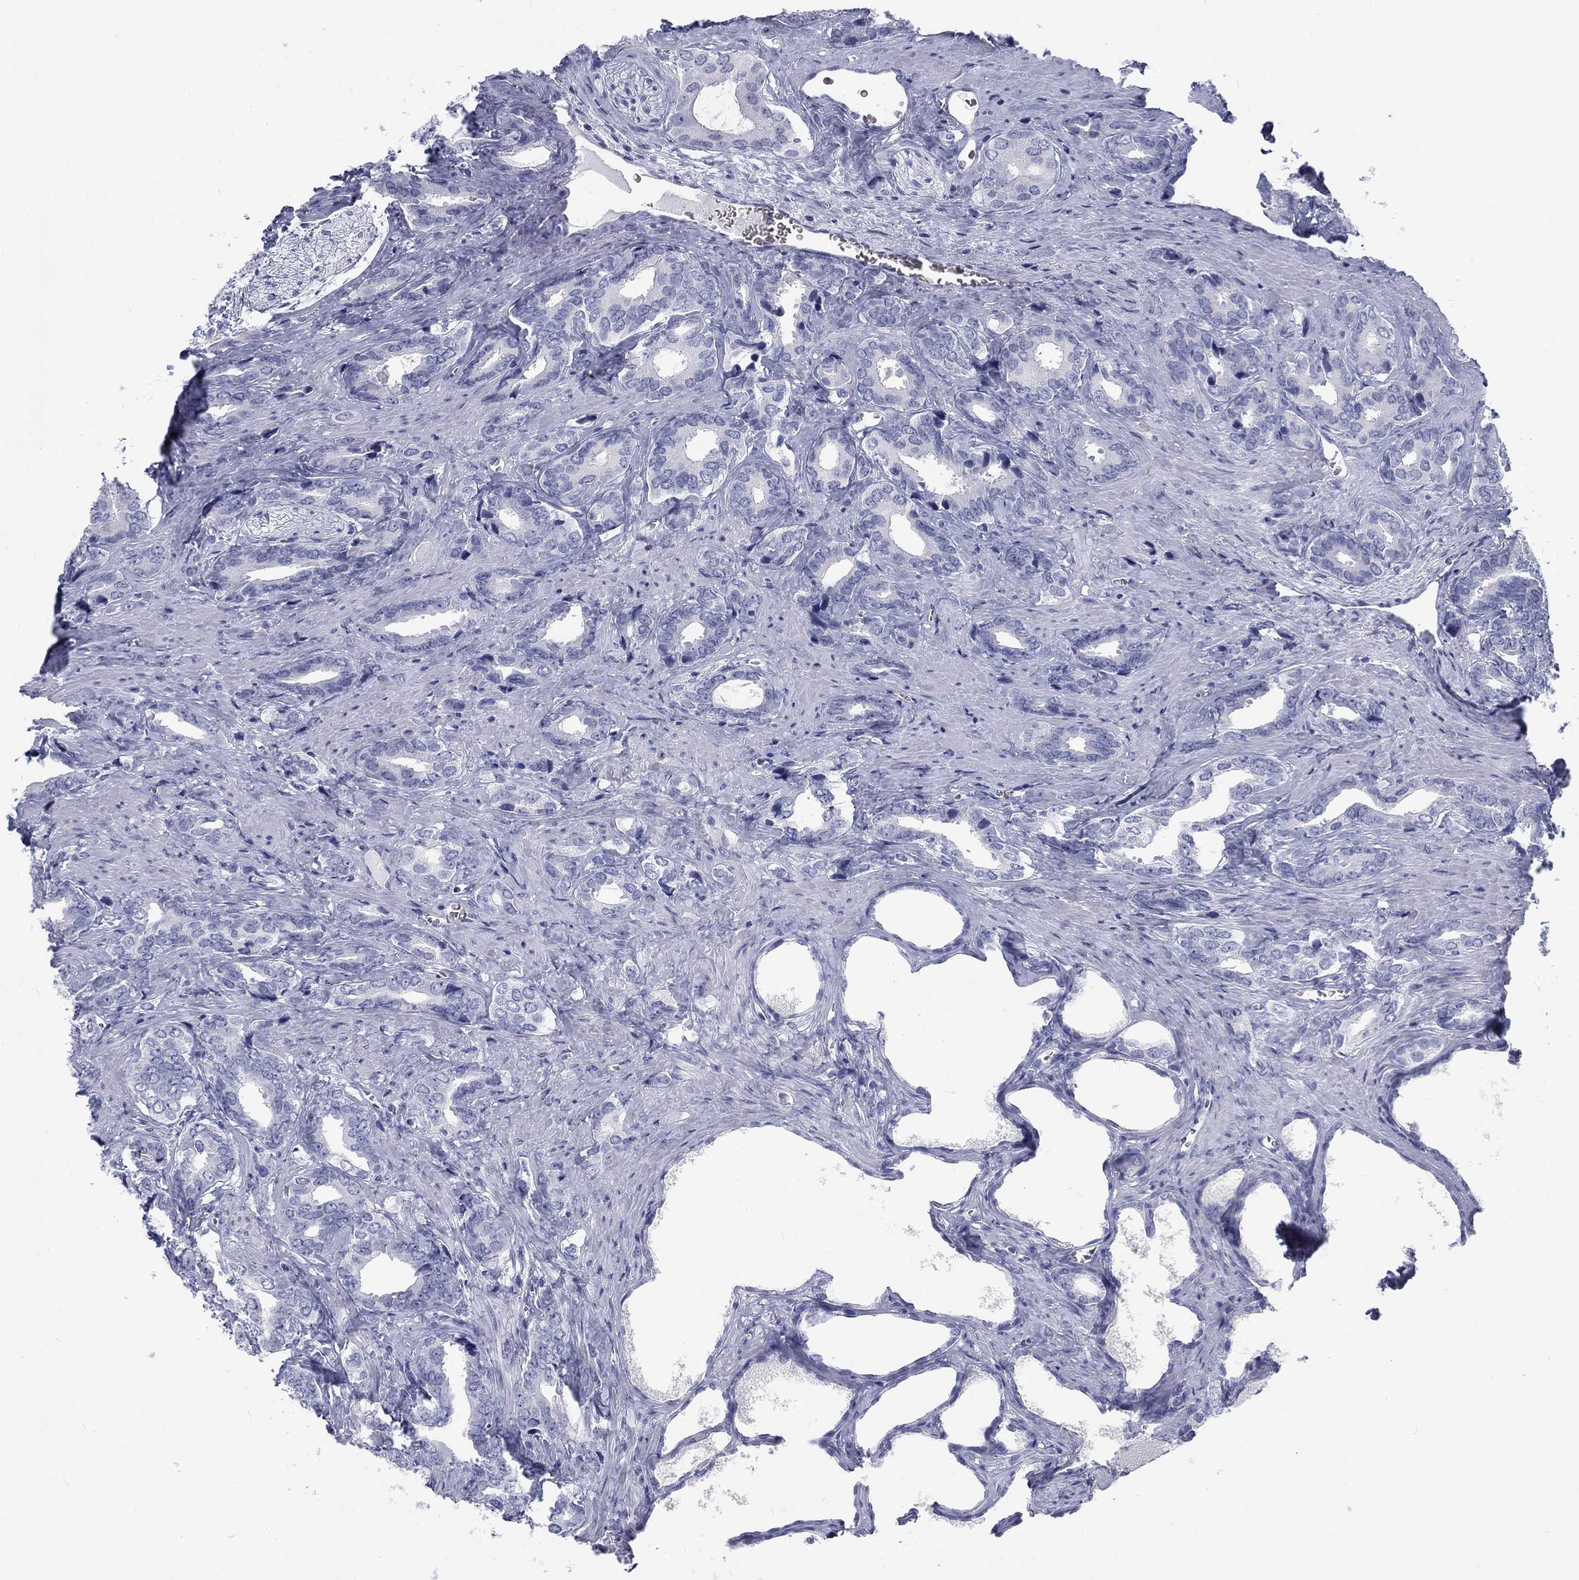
{"staining": {"intensity": "negative", "quantity": "none", "location": "none"}, "tissue": "prostate cancer", "cell_type": "Tumor cells", "image_type": "cancer", "snomed": [{"axis": "morphology", "description": "Adenocarcinoma, NOS"}, {"axis": "topography", "description": "Prostate"}], "caption": "DAB (3,3'-diaminobenzidine) immunohistochemical staining of prostate cancer demonstrates no significant positivity in tumor cells.", "gene": "CALB1", "patient": {"sex": "male", "age": 66}}